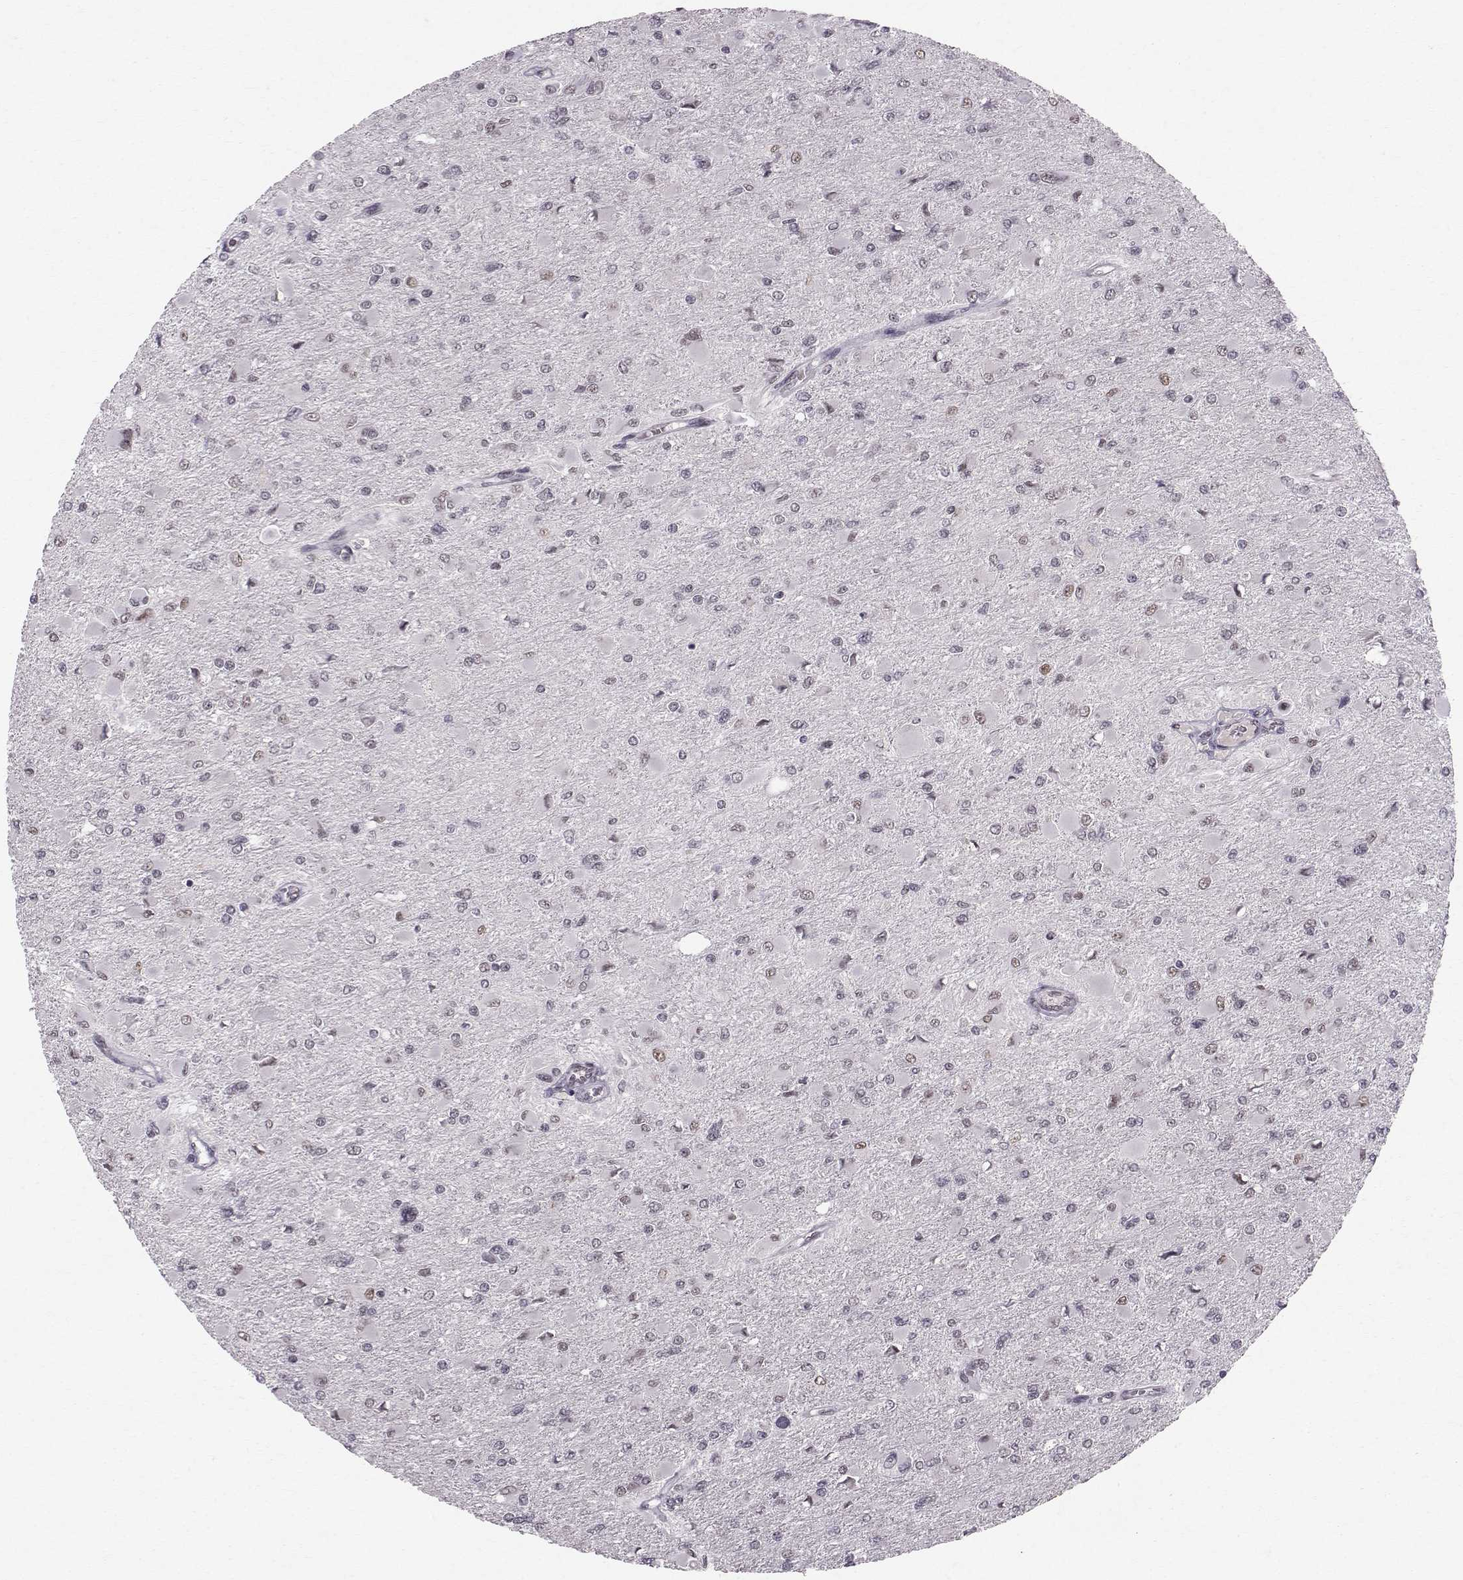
{"staining": {"intensity": "weak", "quantity": "<25%", "location": "cytoplasmic/membranous"}, "tissue": "glioma", "cell_type": "Tumor cells", "image_type": "cancer", "snomed": [{"axis": "morphology", "description": "Glioma, malignant, High grade"}, {"axis": "topography", "description": "Cerebral cortex"}], "caption": "Glioma stained for a protein using immunohistochemistry exhibits no positivity tumor cells.", "gene": "RPP38", "patient": {"sex": "female", "age": 36}}